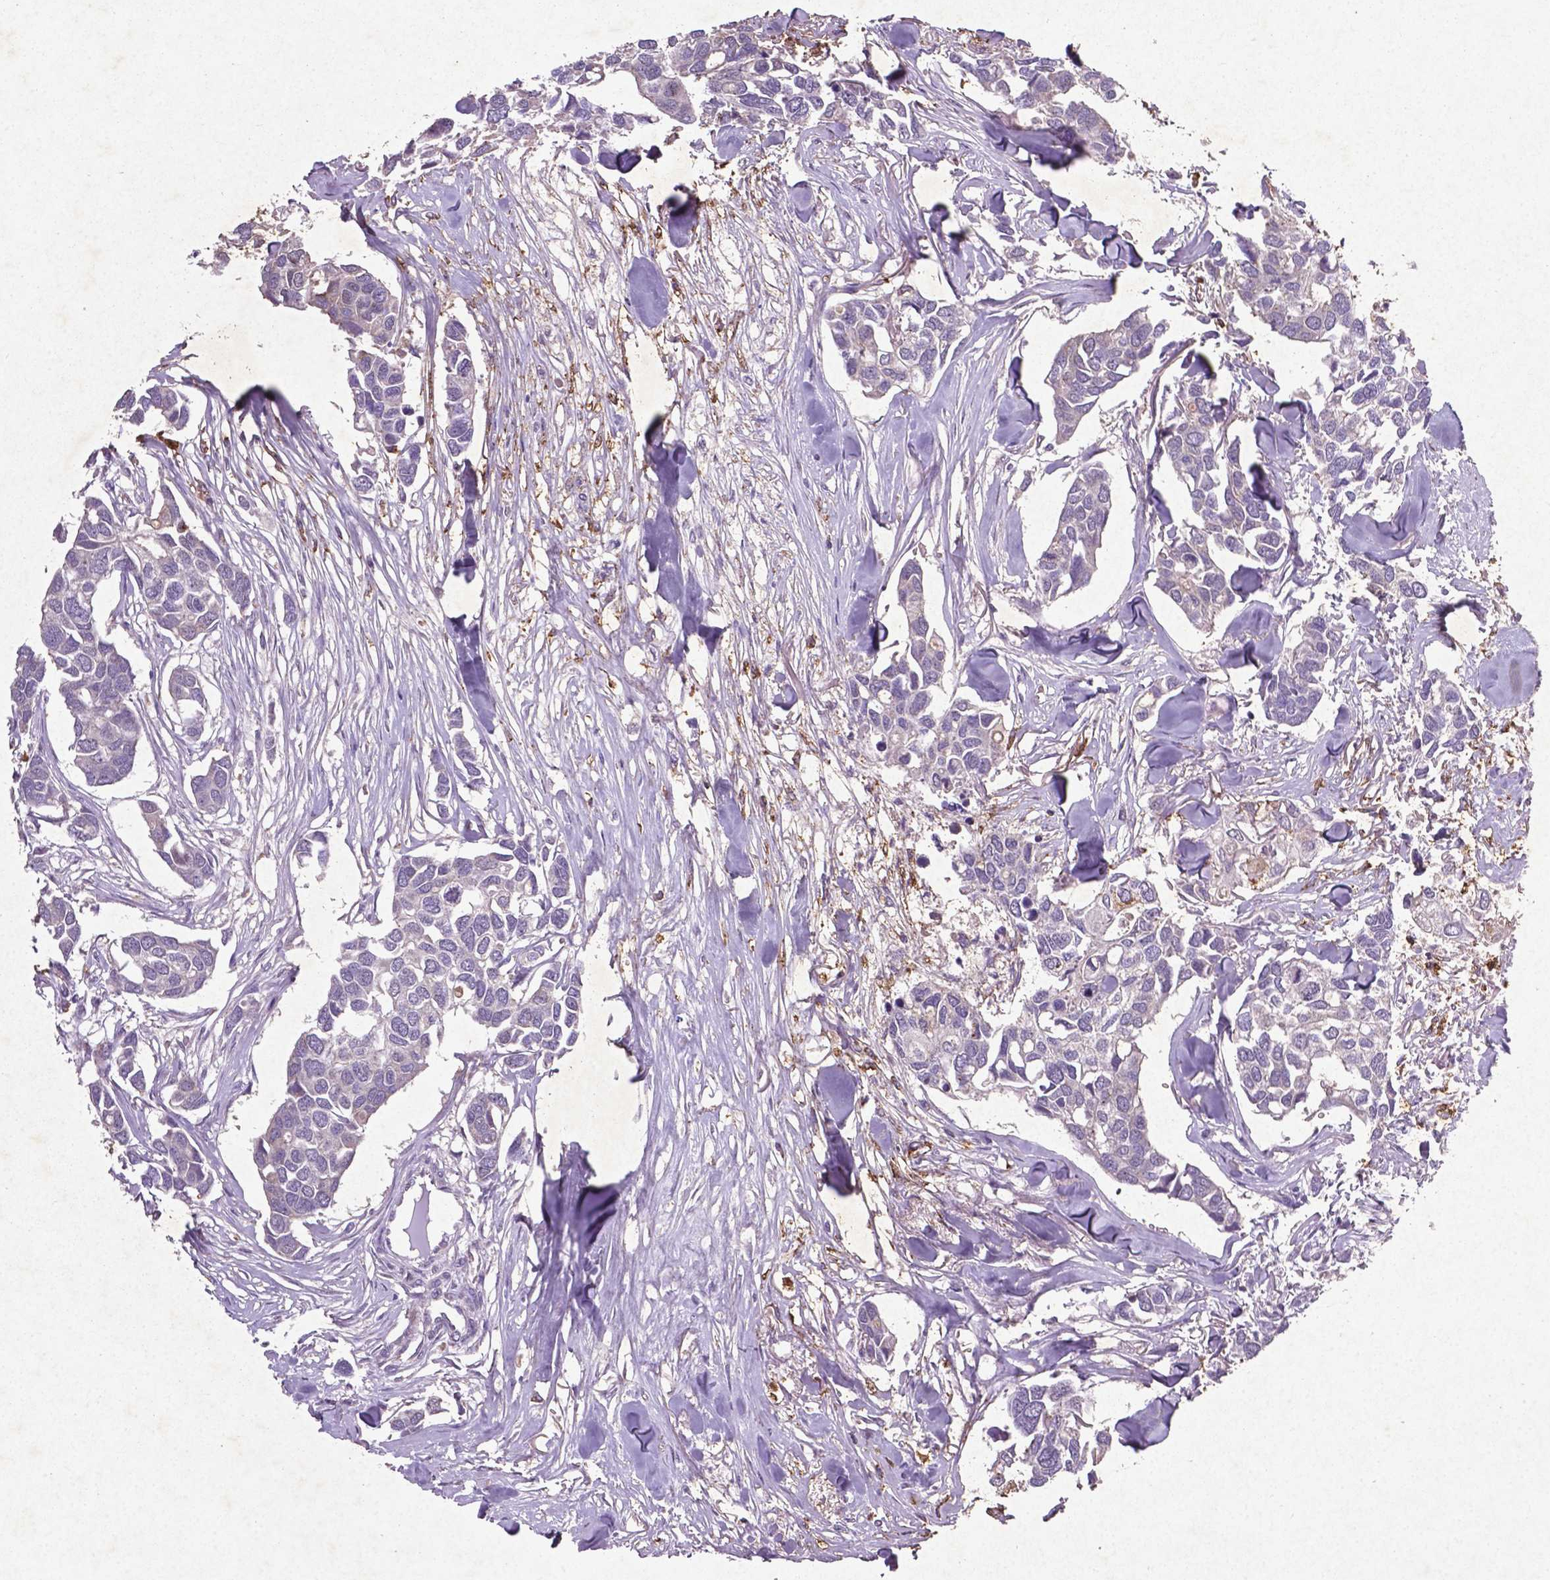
{"staining": {"intensity": "negative", "quantity": "none", "location": "none"}, "tissue": "breast cancer", "cell_type": "Tumor cells", "image_type": "cancer", "snomed": [{"axis": "morphology", "description": "Duct carcinoma"}, {"axis": "topography", "description": "Breast"}], "caption": "The micrograph demonstrates no staining of tumor cells in breast infiltrating ductal carcinoma. Nuclei are stained in blue.", "gene": "MTOR", "patient": {"sex": "female", "age": 83}}